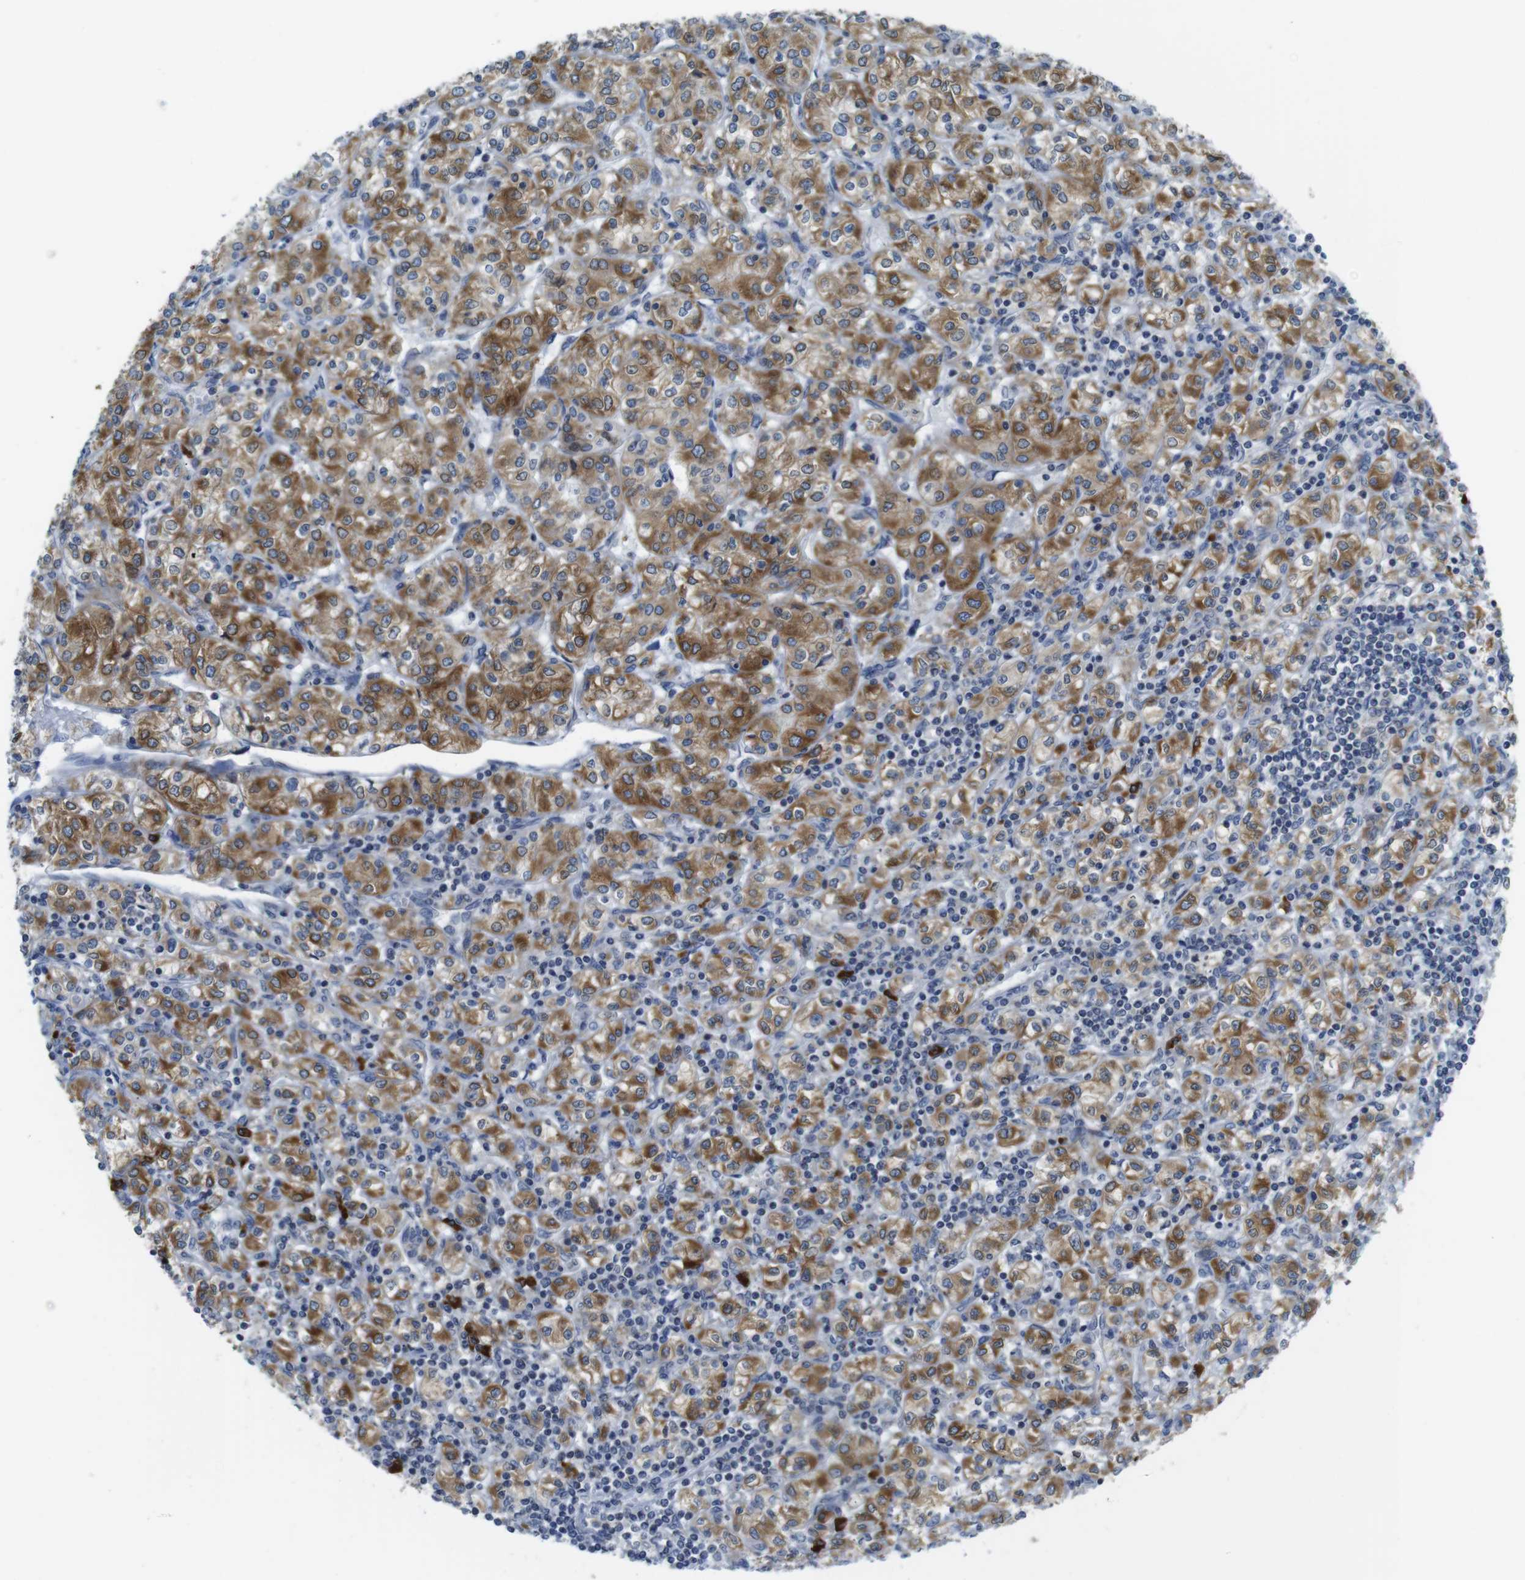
{"staining": {"intensity": "moderate", "quantity": ">75%", "location": "cytoplasmic/membranous"}, "tissue": "renal cancer", "cell_type": "Tumor cells", "image_type": "cancer", "snomed": [{"axis": "morphology", "description": "Adenocarcinoma, NOS"}, {"axis": "topography", "description": "Kidney"}], "caption": "A brown stain shows moderate cytoplasmic/membranous positivity of a protein in renal cancer (adenocarcinoma) tumor cells.", "gene": "CLPTM1L", "patient": {"sex": "male", "age": 77}}